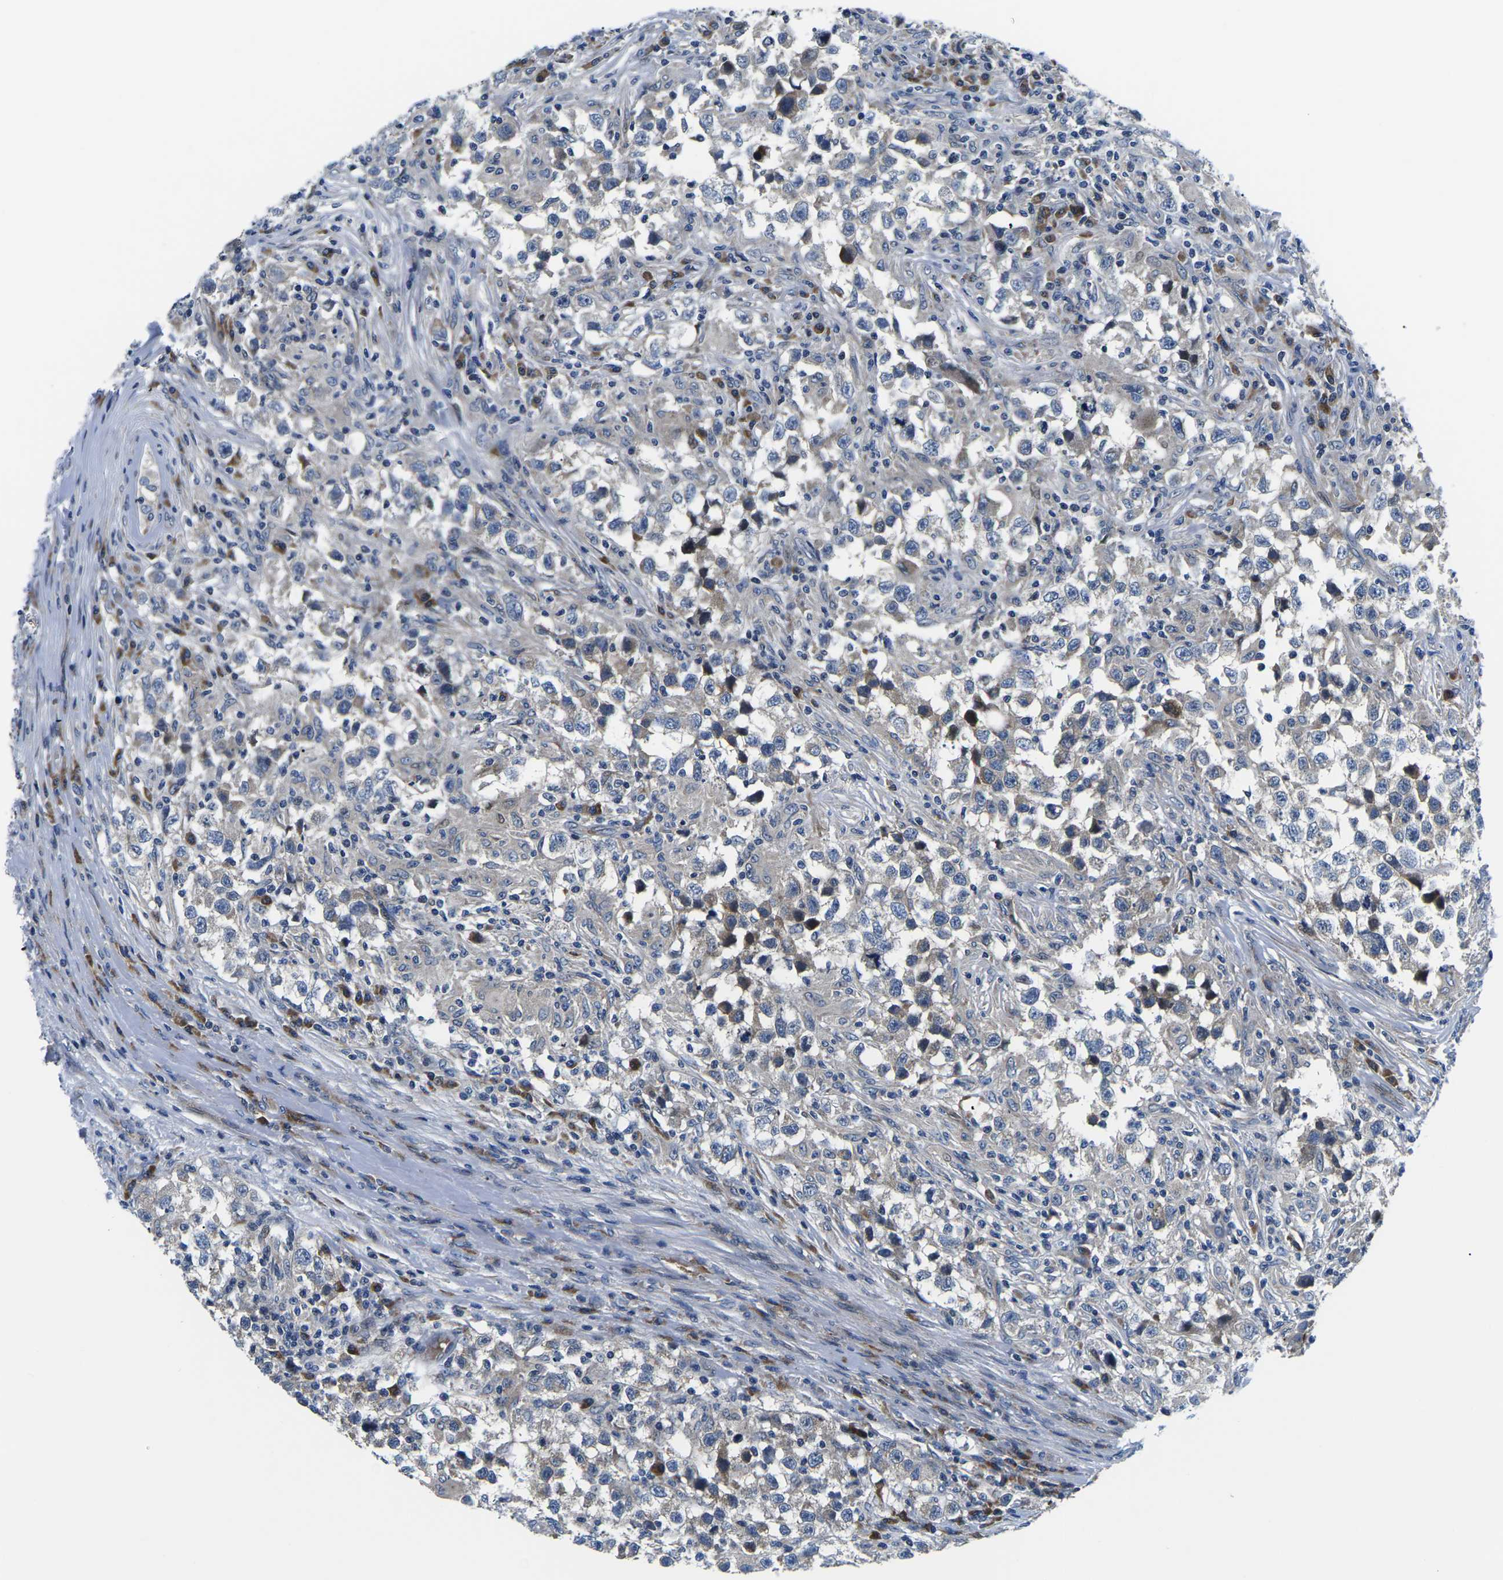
{"staining": {"intensity": "negative", "quantity": "none", "location": "none"}, "tissue": "testis cancer", "cell_type": "Tumor cells", "image_type": "cancer", "snomed": [{"axis": "morphology", "description": "Carcinoma, Embryonal, NOS"}, {"axis": "topography", "description": "Testis"}], "caption": "A high-resolution histopathology image shows IHC staining of embryonal carcinoma (testis), which reveals no significant staining in tumor cells.", "gene": "EIF4E", "patient": {"sex": "male", "age": 21}}